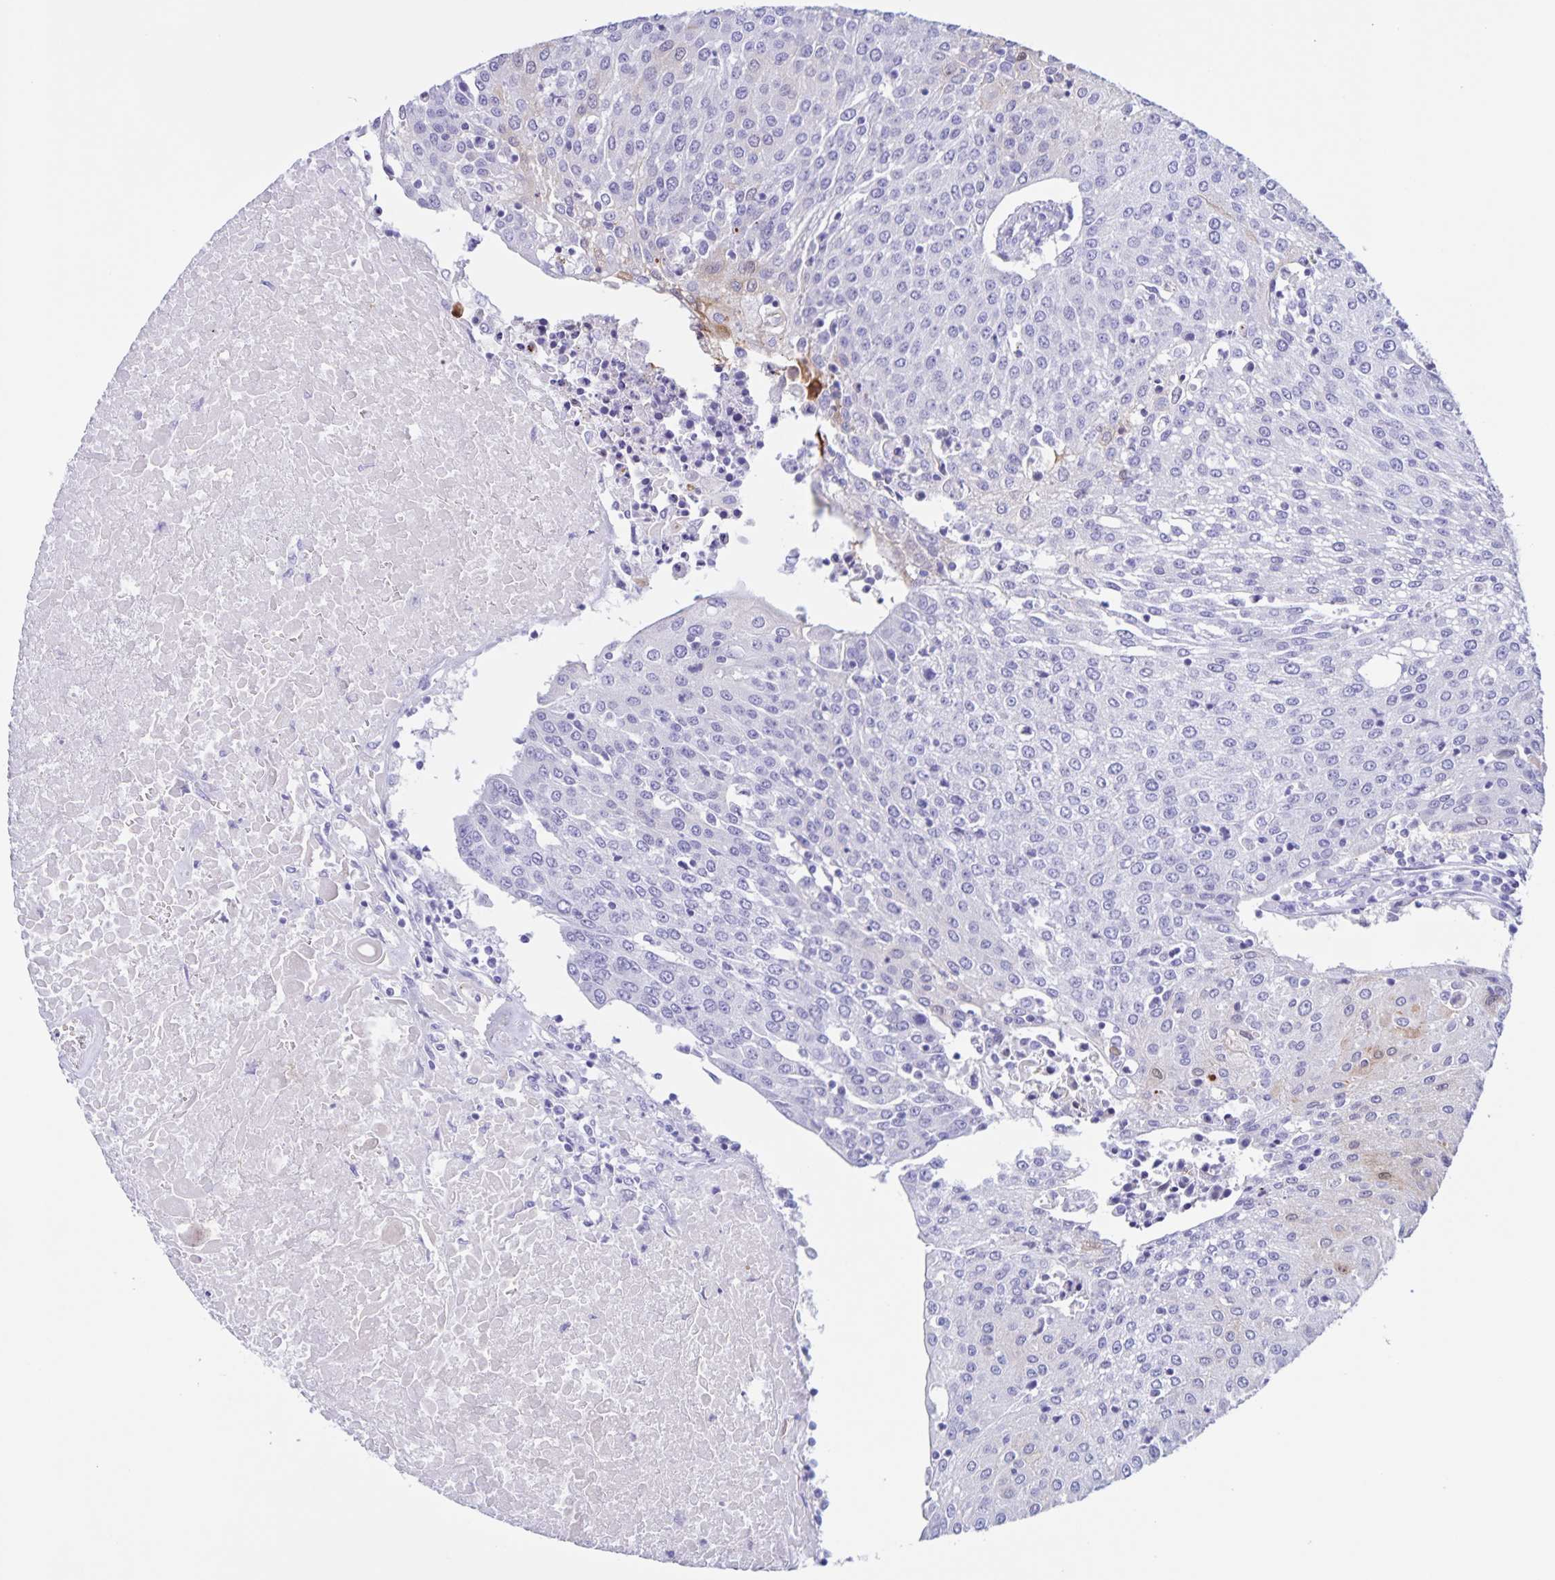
{"staining": {"intensity": "negative", "quantity": "none", "location": "none"}, "tissue": "urothelial cancer", "cell_type": "Tumor cells", "image_type": "cancer", "snomed": [{"axis": "morphology", "description": "Urothelial carcinoma, High grade"}, {"axis": "topography", "description": "Urinary bladder"}], "caption": "The immunohistochemistry (IHC) micrograph has no significant positivity in tumor cells of urothelial cancer tissue.", "gene": "TGIF2LX", "patient": {"sex": "female", "age": 85}}